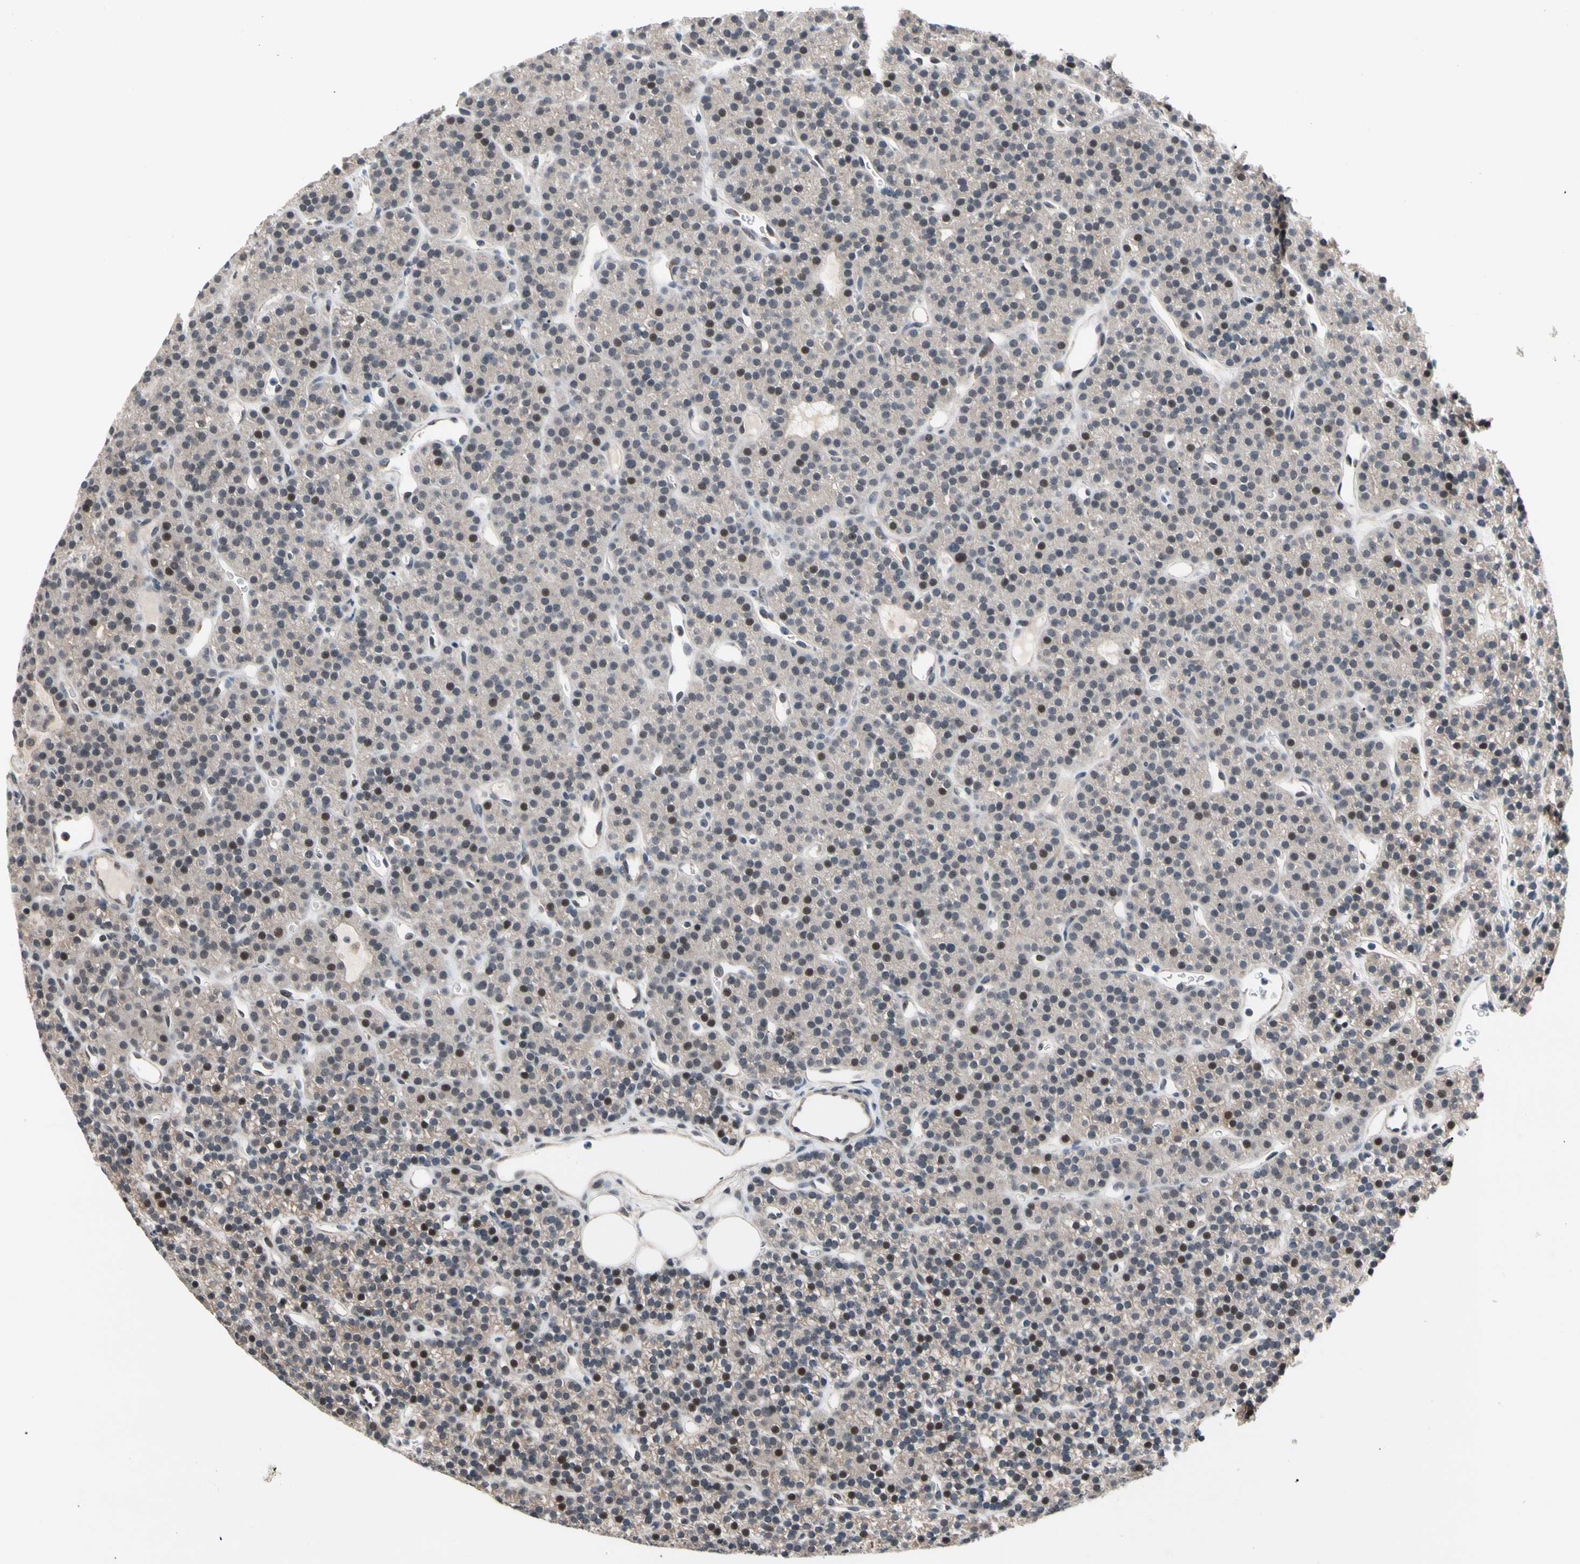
{"staining": {"intensity": "moderate", "quantity": "25%-75%", "location": "cytoplasmic/membranous"}, "tissue": "parathyroid gland", "cell_type": "Glandular cells", "image_type": "normal", "snomed": [{"axis": "morphology", "description": "Normal tissue, NOS"}, {"axis": "morphology", "description": "Hyperplasia, NOS"}, {"axis": "topography", "description": "Parathyroid gland"}], "caption": "Parathyroid gland stained with DAB immunohistochemistry reveals medium levels of moderate cytoplasmic/membranous staining in approximately 25%-75% of glandular cells. (DAB (3,3'-diaminobenzidine) IHC with brightfield microscopy, high magnification).", "gene": "NGEF", "patient": {"sex": "male", "age": 44}}